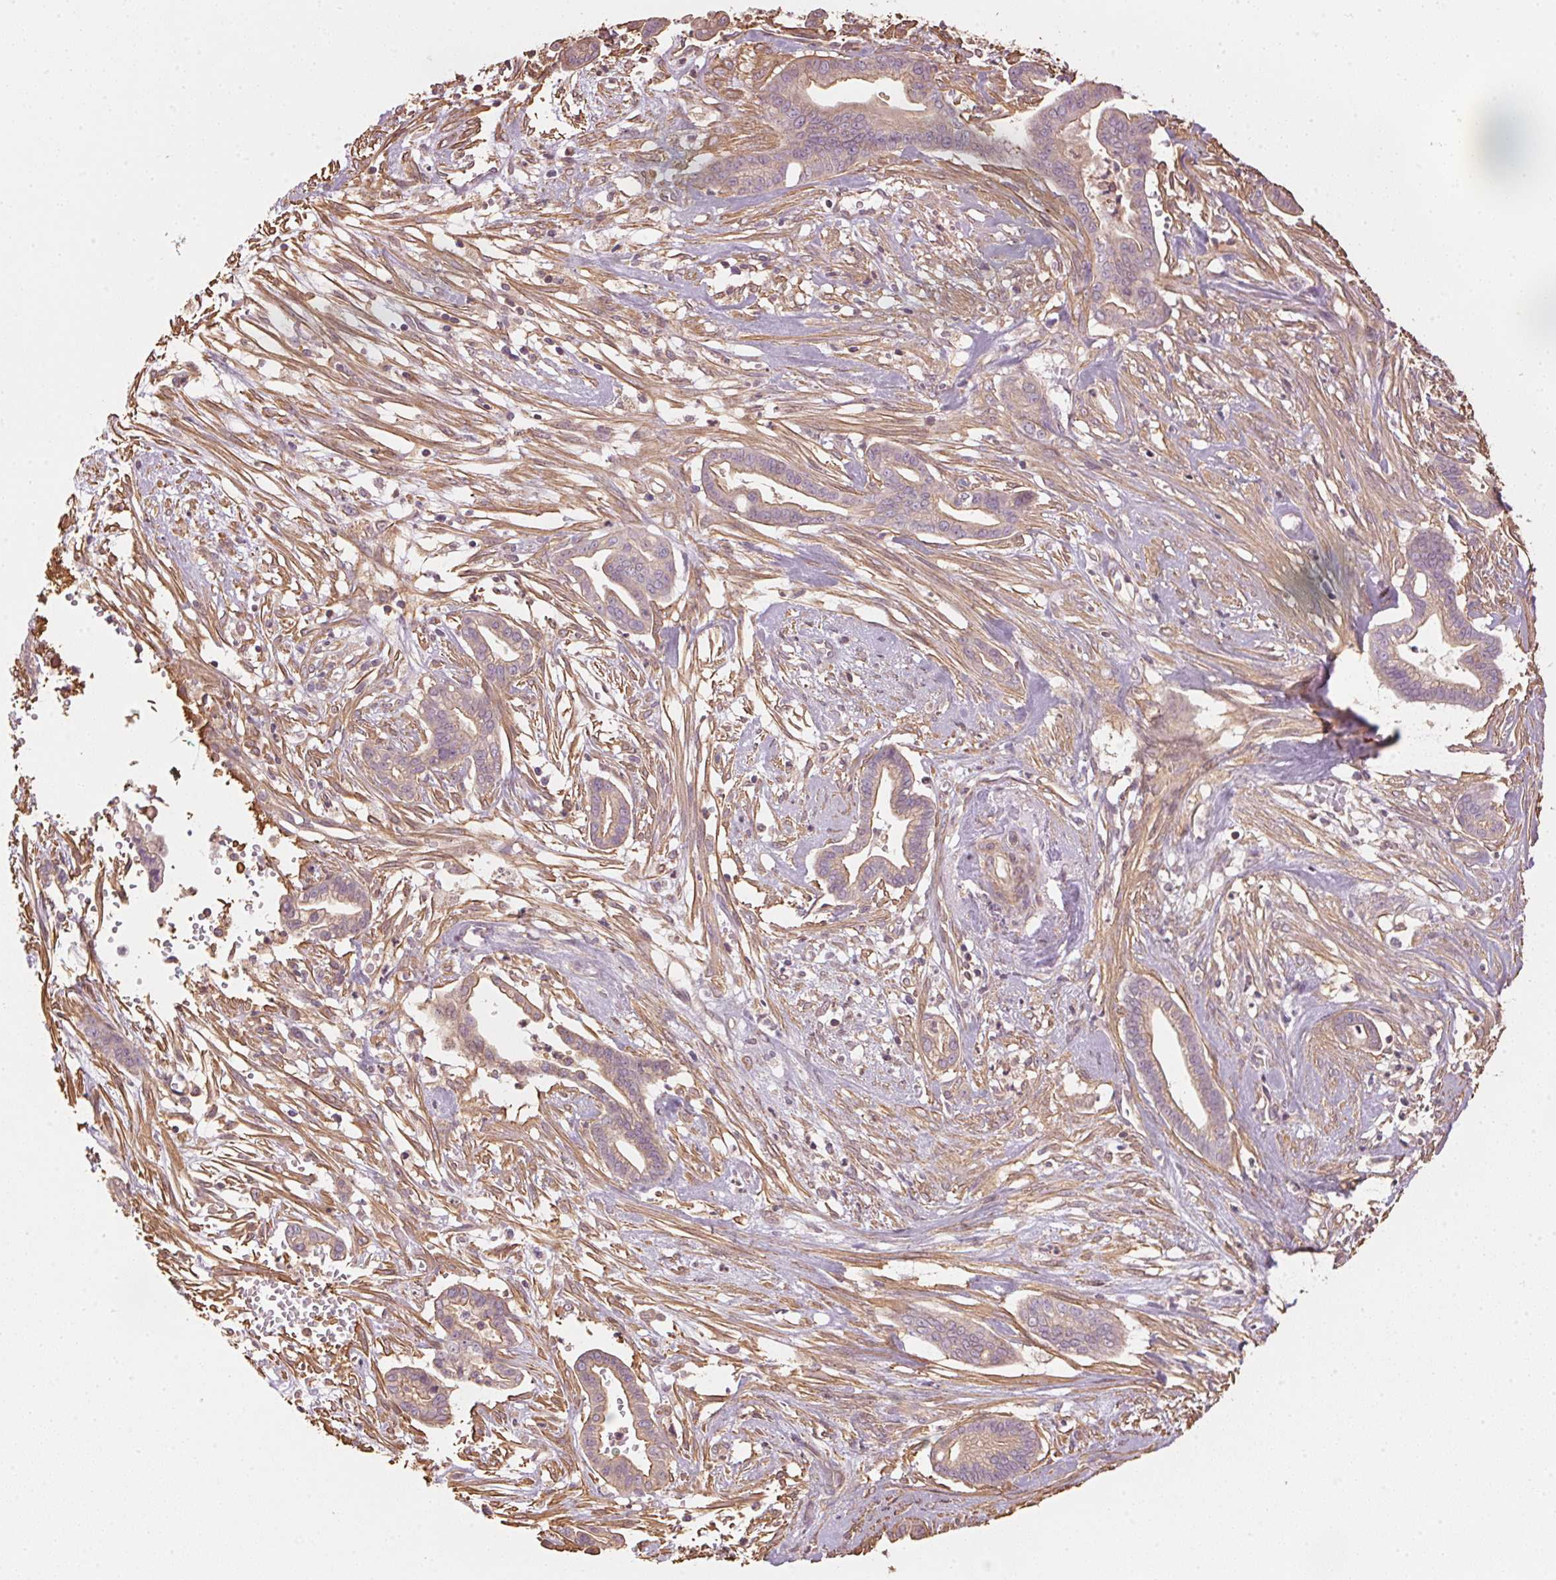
{"staining": {"intensity": "weak", "quantity": ">75%", "location": "cytoplasmic/membranous"}, "tissue": "cervical cancer", "cell_type": "Tumor cells", "image_type": "cancer", "snomed": [{"axis": "morphology", "description": "Adenocarcinoma, NOS"}, {"axis": "topography", "description": "Cervix"}], "caption": "DAB (3,3'-diaminobenzidine) immunohistochemical staining of human adenocarcinoma (cervical) demonstrates weak cytoplasmic/membranous protein positivity in approximately >75% of tumor cells.", "gene": "QDPR", "patient": {"sex": "female", "age": 62}}